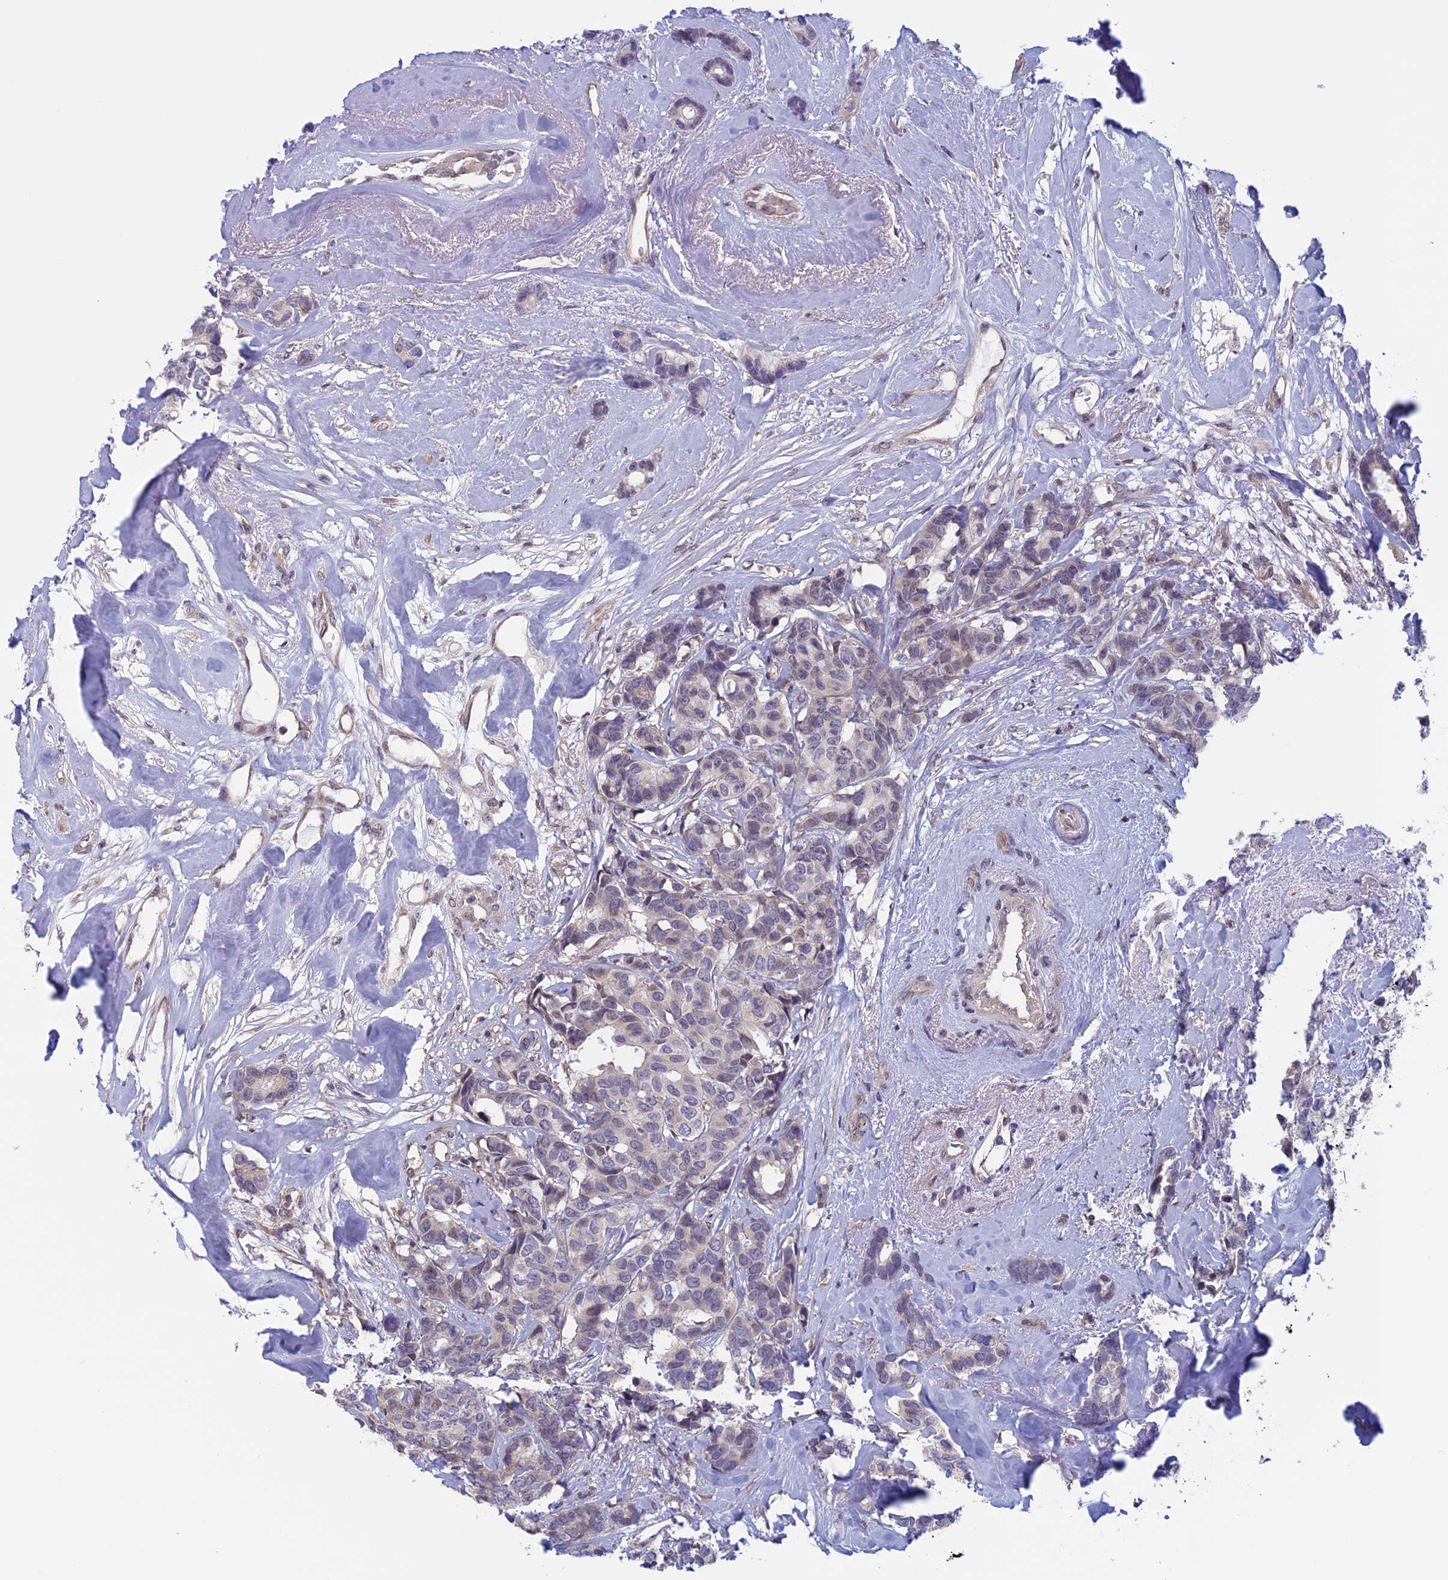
{"staining": {"intensity": "weak", "quantity": "<25%", "location": "cytoplasmic/membranous,nuclear"}, "tissue": "breast cancer", "cell_type": "Tumor cells", "image_type": "cancer", "snomed": [{"axis": "morphology", "description": "Duct carcinoma"}, {"axis": "topography", "description": "Breast"}], "caption": "Micrograph shows no significant protein positivity in tumor cells of breast invasive ductal carcinoma.", "gene": "SLC1A6", "patient": {"sex": "female", "age": 87}}